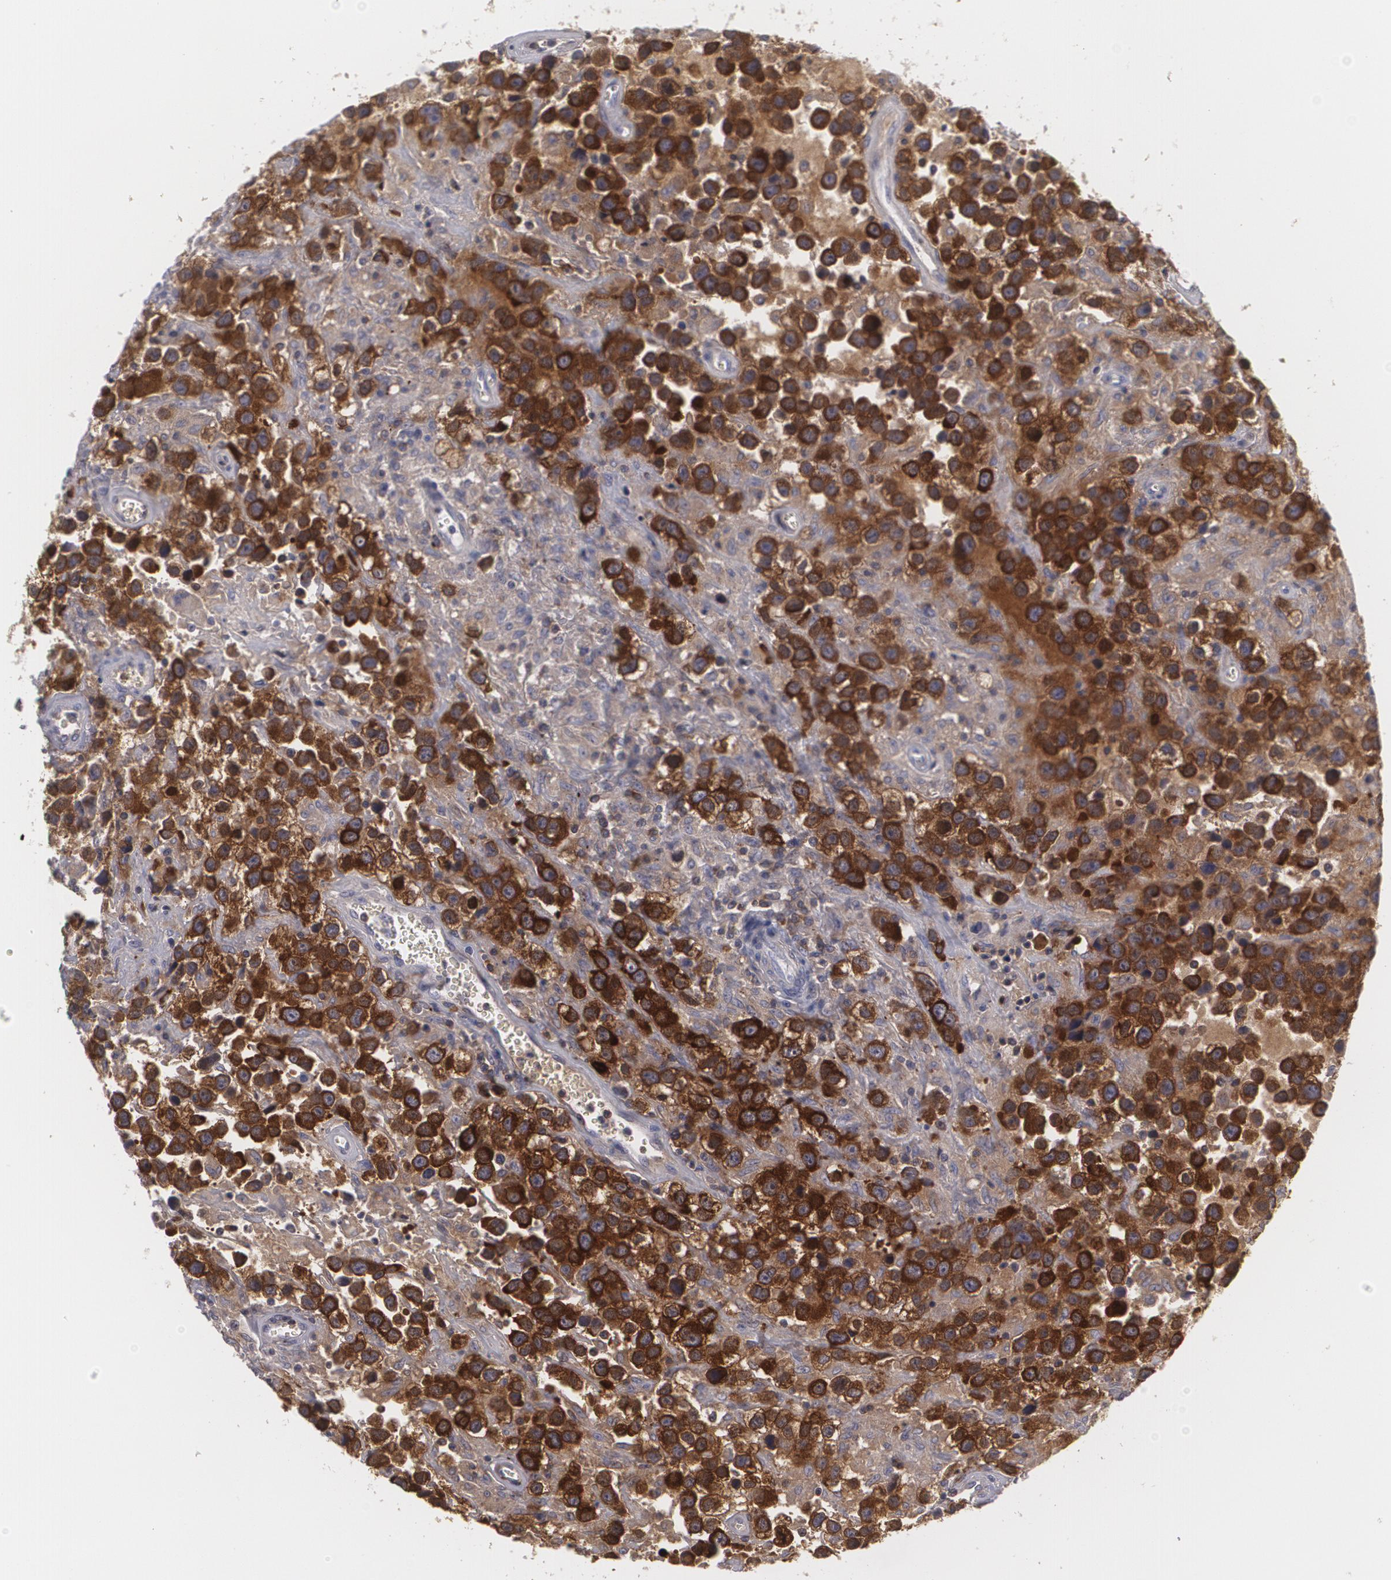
{"staining": {"intensity": "strong", "quantity": ">75%", "location": "cytoplasmic/membranous"}, "tissue": "testis cancer", "cell_type": "Tumor cells", "image_type": "cancer", "snomed": [{"axis": "morphology", "description": "Seminoma, NOS"}, {"axis": "topography", "description": "Testis"}], "caption": "Testis cancer (seminoma) stained with a brown dye reveals strong cytoplasmic/membranous positive expression in approximately >75% of tumor cells.", "gene": "BIN1", "patient": {"sex": "male", "age": 43}}